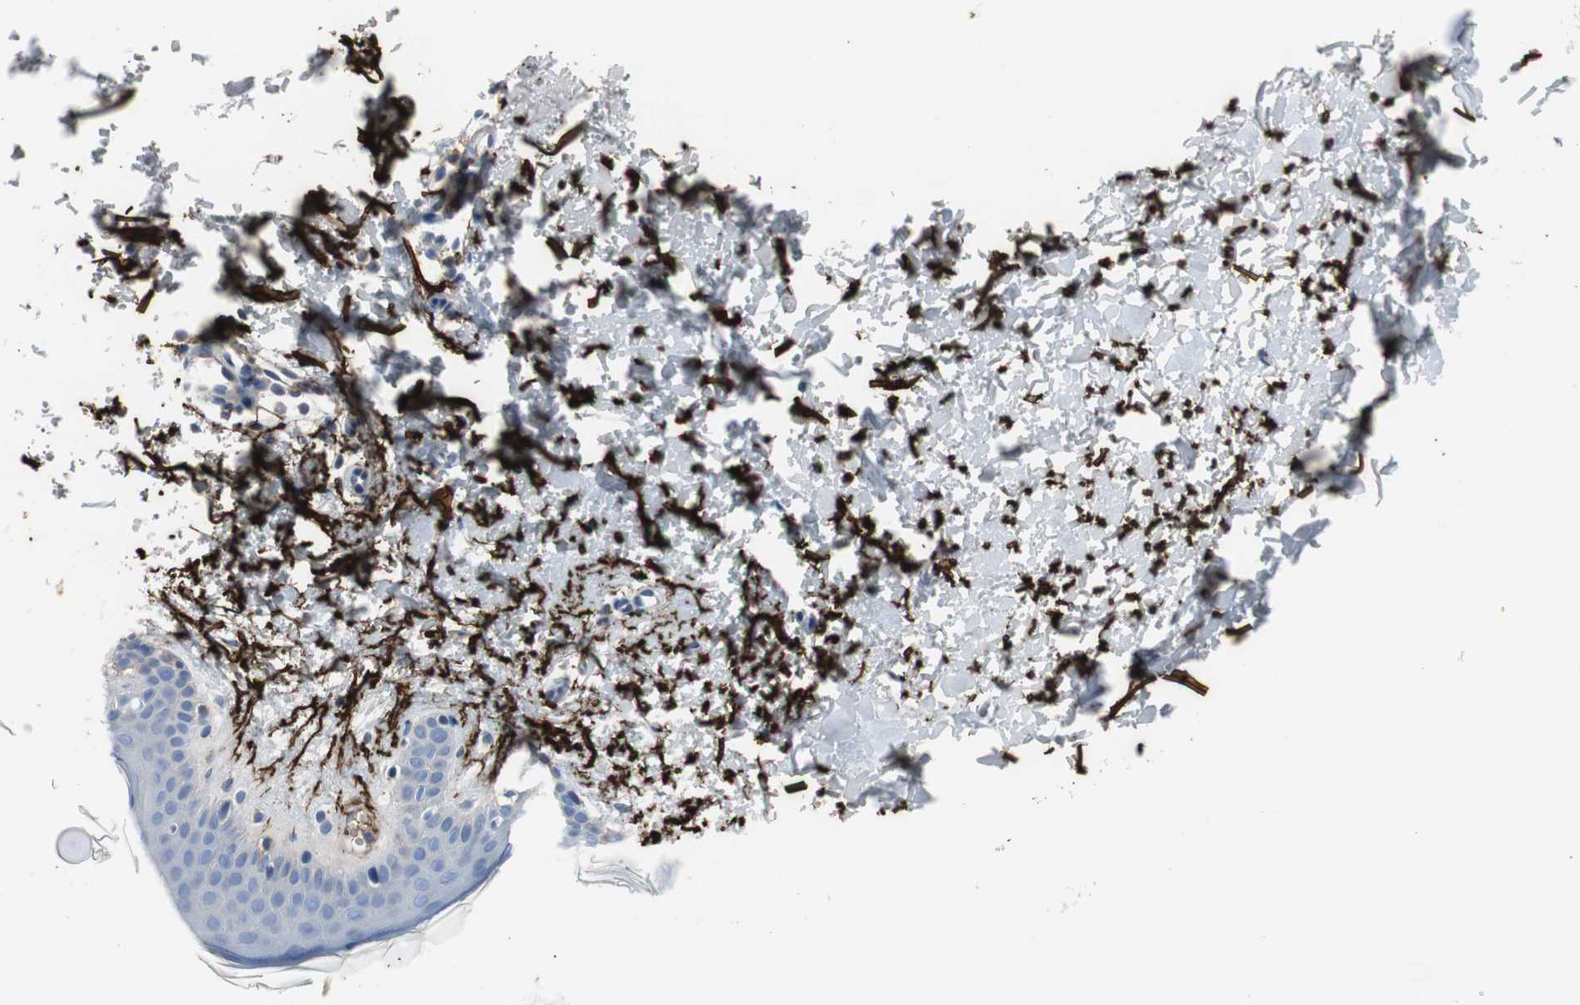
{"staining": {"intensity": "strong", "quantity": ">75%", "location": "cytoplasmic/membranous"}, "tissue": "skin", "cell_type": "Fibroblasts", "image_type": "normal", "snomed": [{"axis": "morphology", "description": "Normal tissue, NOS"}, {"axis": "topography", "description": "Skin"}], "caption": "This photomicrograph demonstrates immunohistochemistry staining of normal skin, with high strong cytoplasmic/membranous expression in approximately >75% of fibroblasts.", "gene": "APCS", "patient": {"sex": "female", "age": 56}}